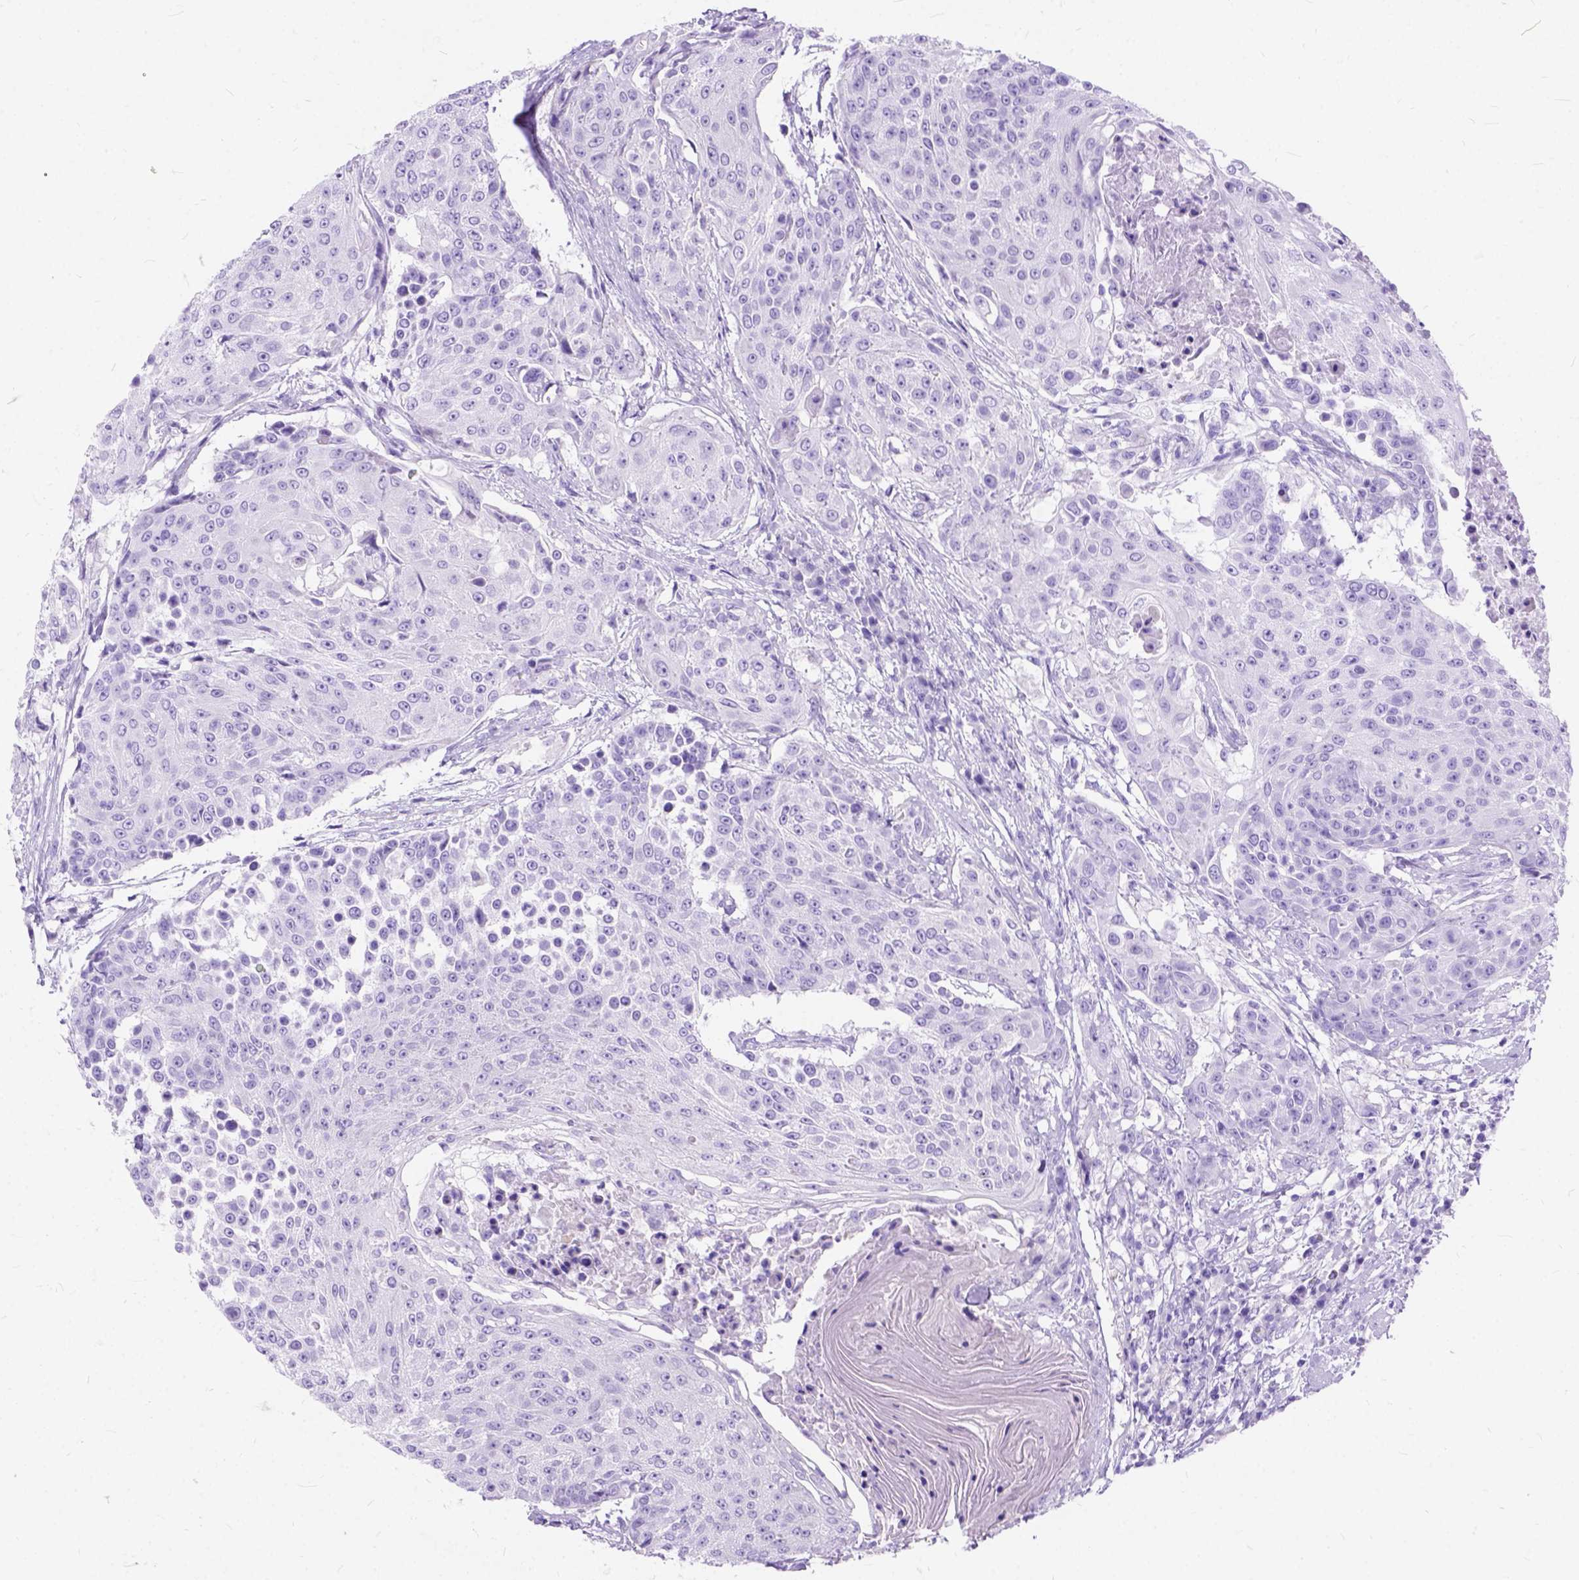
{"staining": {"intensity": "negative", "quantity": "none", "location": "none"}, "tissue": "urothelial cancer", "cell_type": "Tumor cells", "image_type": "cancer", "snomed": [{"axis": "morphology", "description": "Urothelial carcinoma, High grade"}, {"axis": "topography", "description": "Urinary bladder"}], "caption": "Image shows no protein positivity in tumor cells of urothelial cancer tissue.", "gene": "C1QTNF3", "patient": {"sex": "female", "age": 63}}